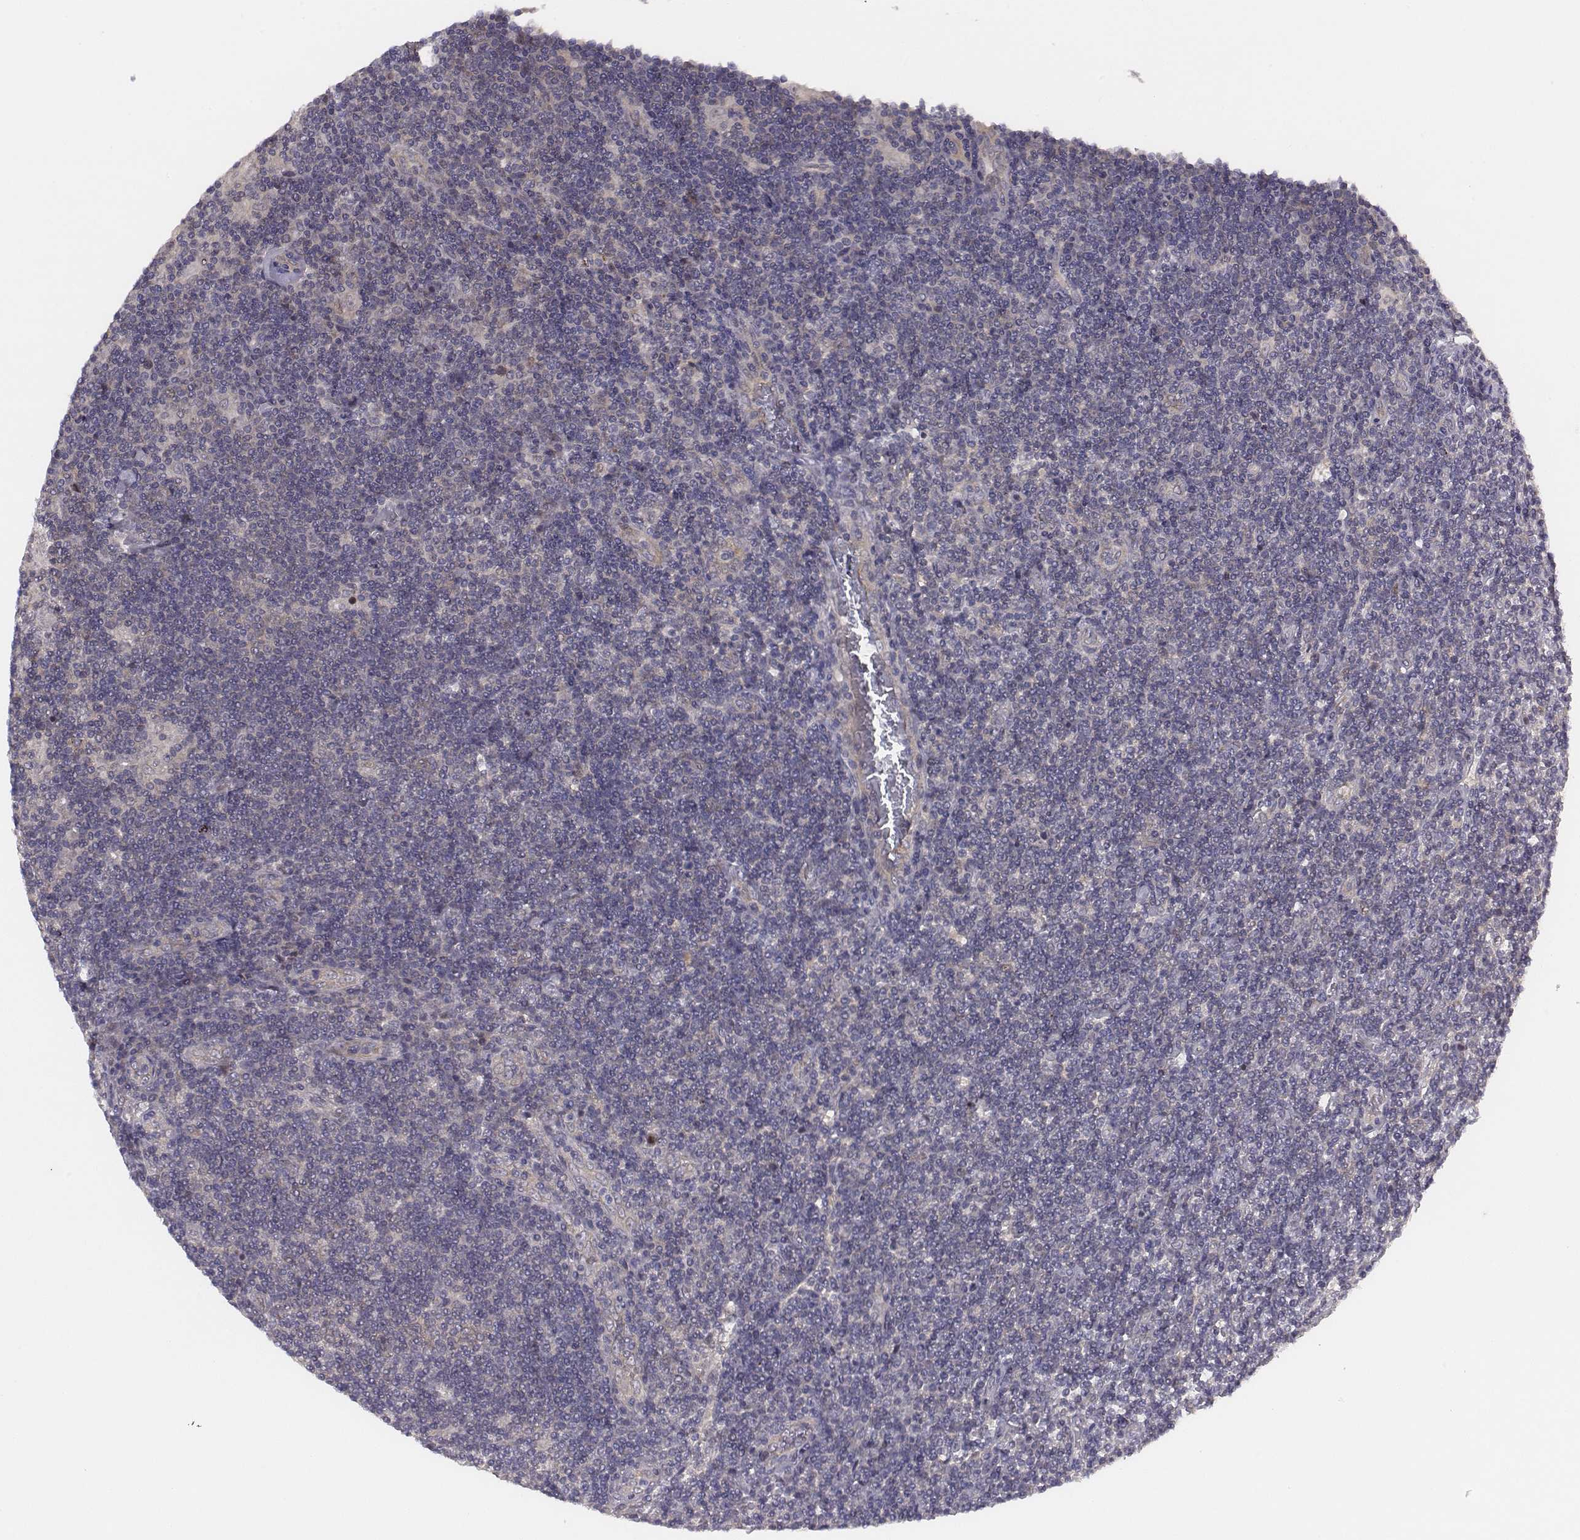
{"staining": {"intensity": "weak", "quantity": ">75%", "location": "cytoplasmic/membranous"}, "tissue": "lymphoma", "cell_type": "Tumor cells", "image_type": "cancer", "snomed": [{"axis": "morphology", "description": "Hodgkin's disease, NOS"}, {"axis": "topography", "description": "Lymph node"}], "caption": "Weak cytoplasmic/membranous staining is present in about >75% of tumor cells in Hodgkin's disease.", "gene": "SMURF2", "patient": {"sex": "male", "age": 40}}